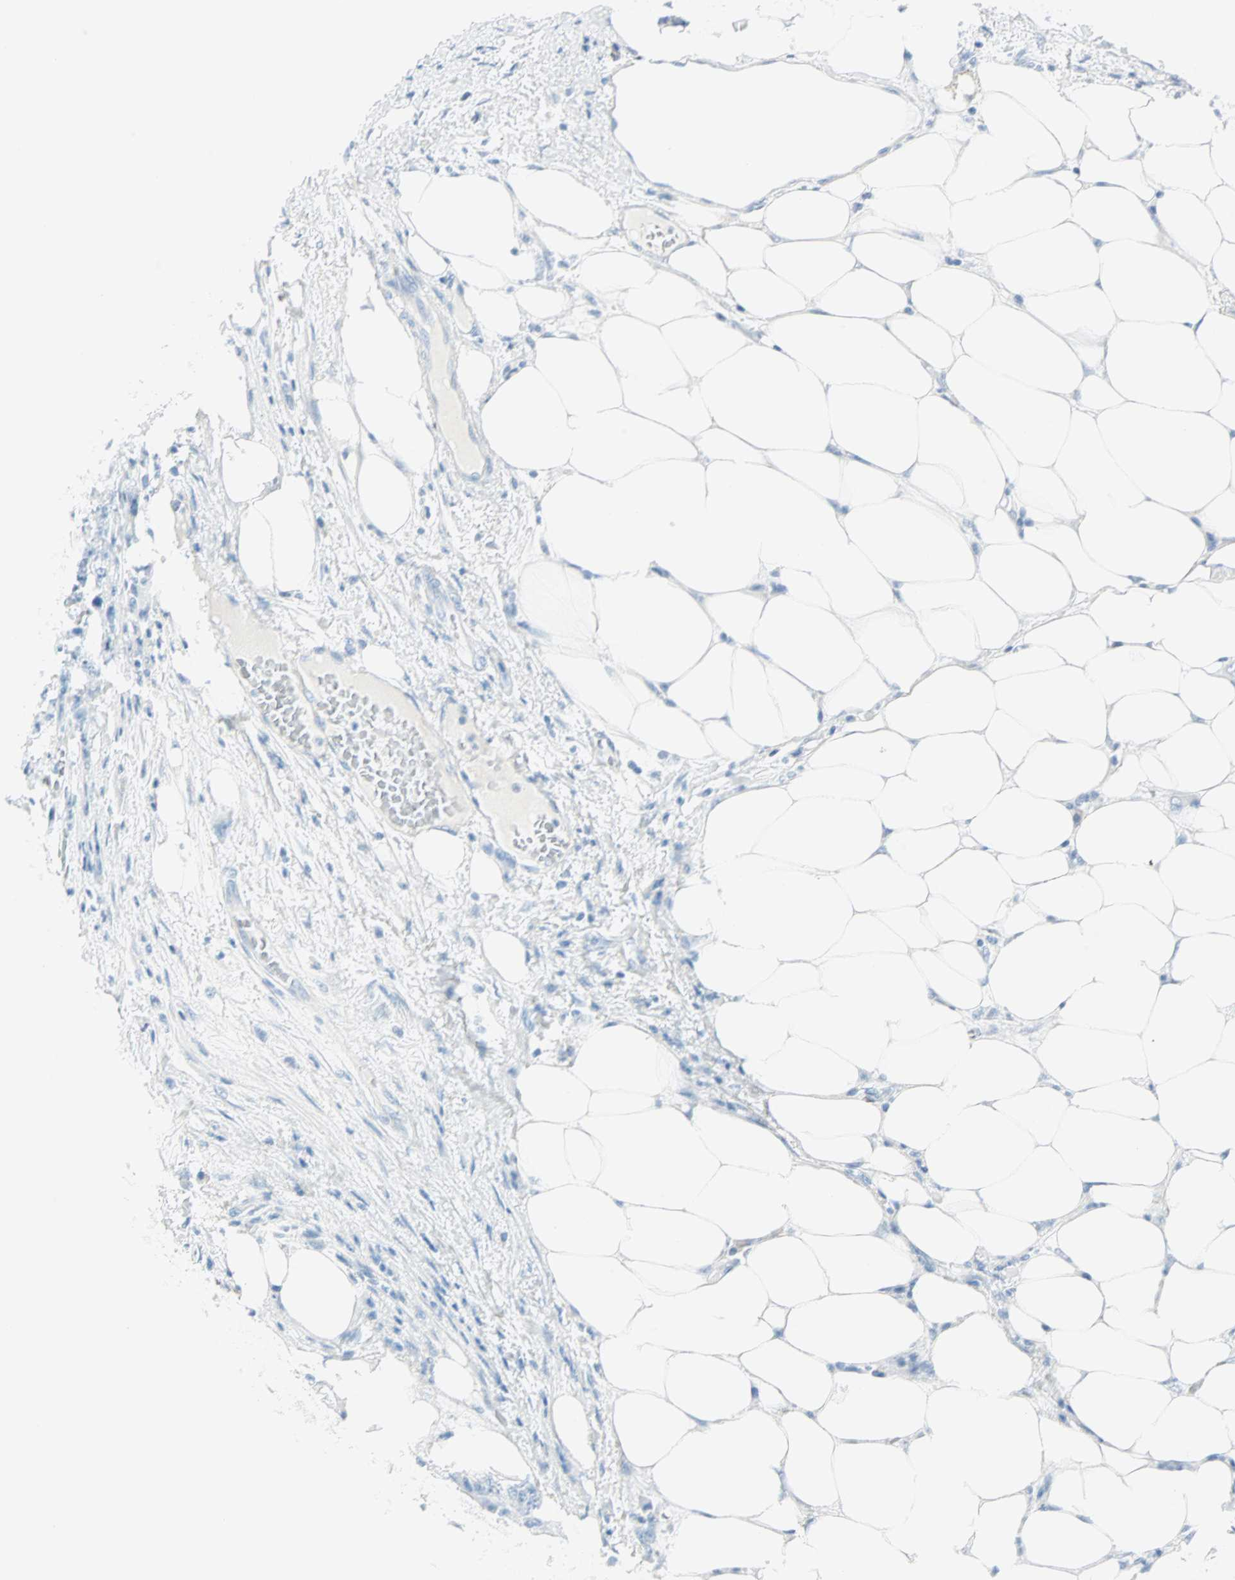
{"staining": {"intensity": "negative", "quantity": "none", "location": "none"}, "tissue": "colorectal cancer", "cell_type": "Tumor cells", "image_type": "cancer", "snomed": [{"axis": "morphology", "description": "Adenocarcinoma, NOS"}, {"axis": "topography", "description": "Colon"}], "caption": "Immunohistochemistry (IHC) micrograph of neoplastic tissue: human colorectal adenocarcinoma stained with DAB (3,3'-diaminobenzidine) demonstrates no significant protein staining in tumor cells. (DAB (3,3'-diaminobenzidine) IHC, high magnification).", "gene": "NES", "patient": {"sex": "female", "age": 86}}